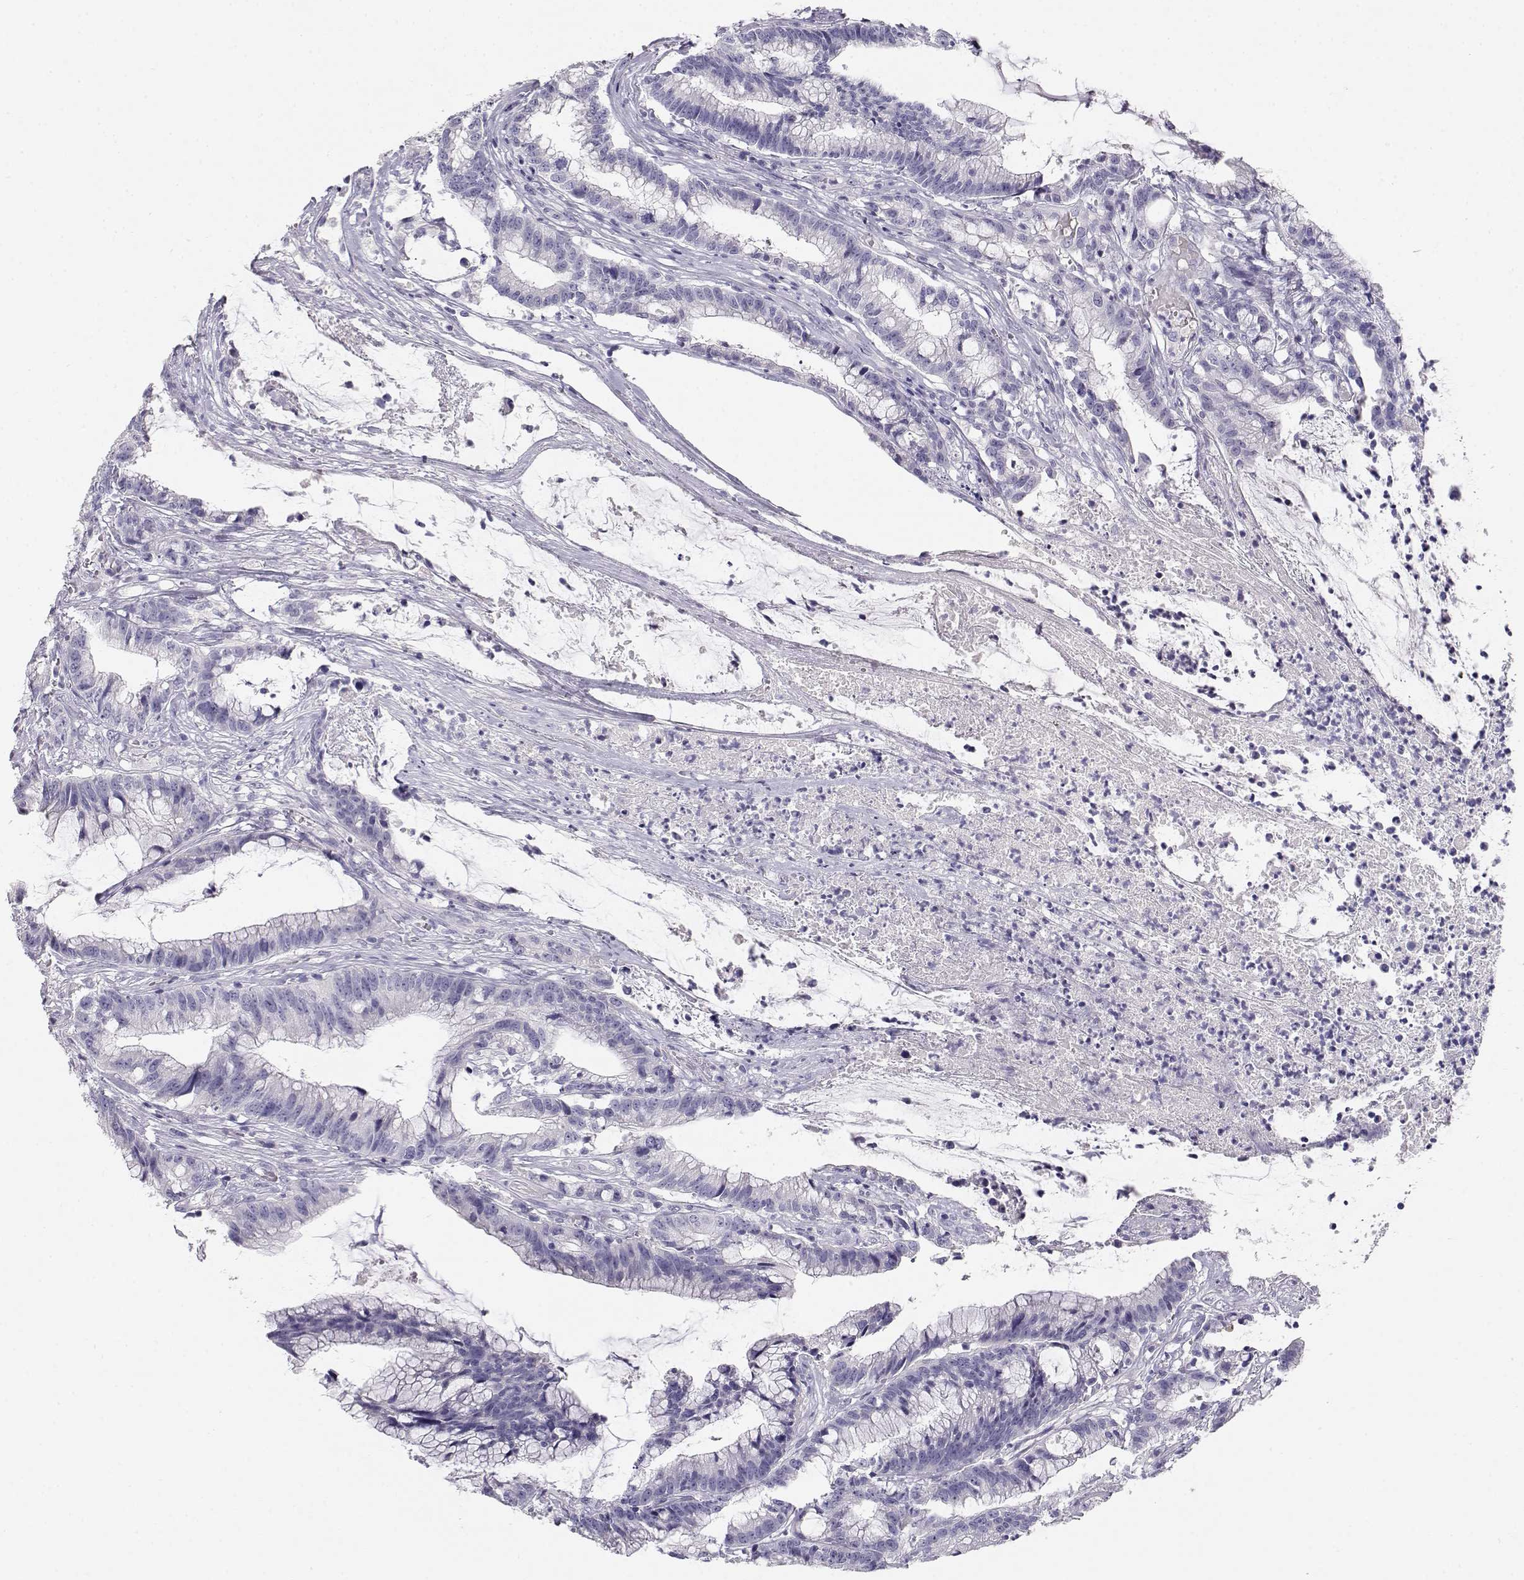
{"staining": {"intensity": "negative", "quantity": "none", "location": "none"}, "tissue": "colorectal cancer", "cell_type": "Tumor cells", "image_type": "cancer", "snomed": [{"axis": "morphology", "description": "Adenocarcinoma, NOS"}, {"axis": "topography", "description": "Colon"}], "caption": "Immunohistochemistry image of colorectal cancer stained for a protein (brown), which reveals no expression in tumor cells.", "gene": "GPR174", "patient": {"sex": "female", "age": 78}}